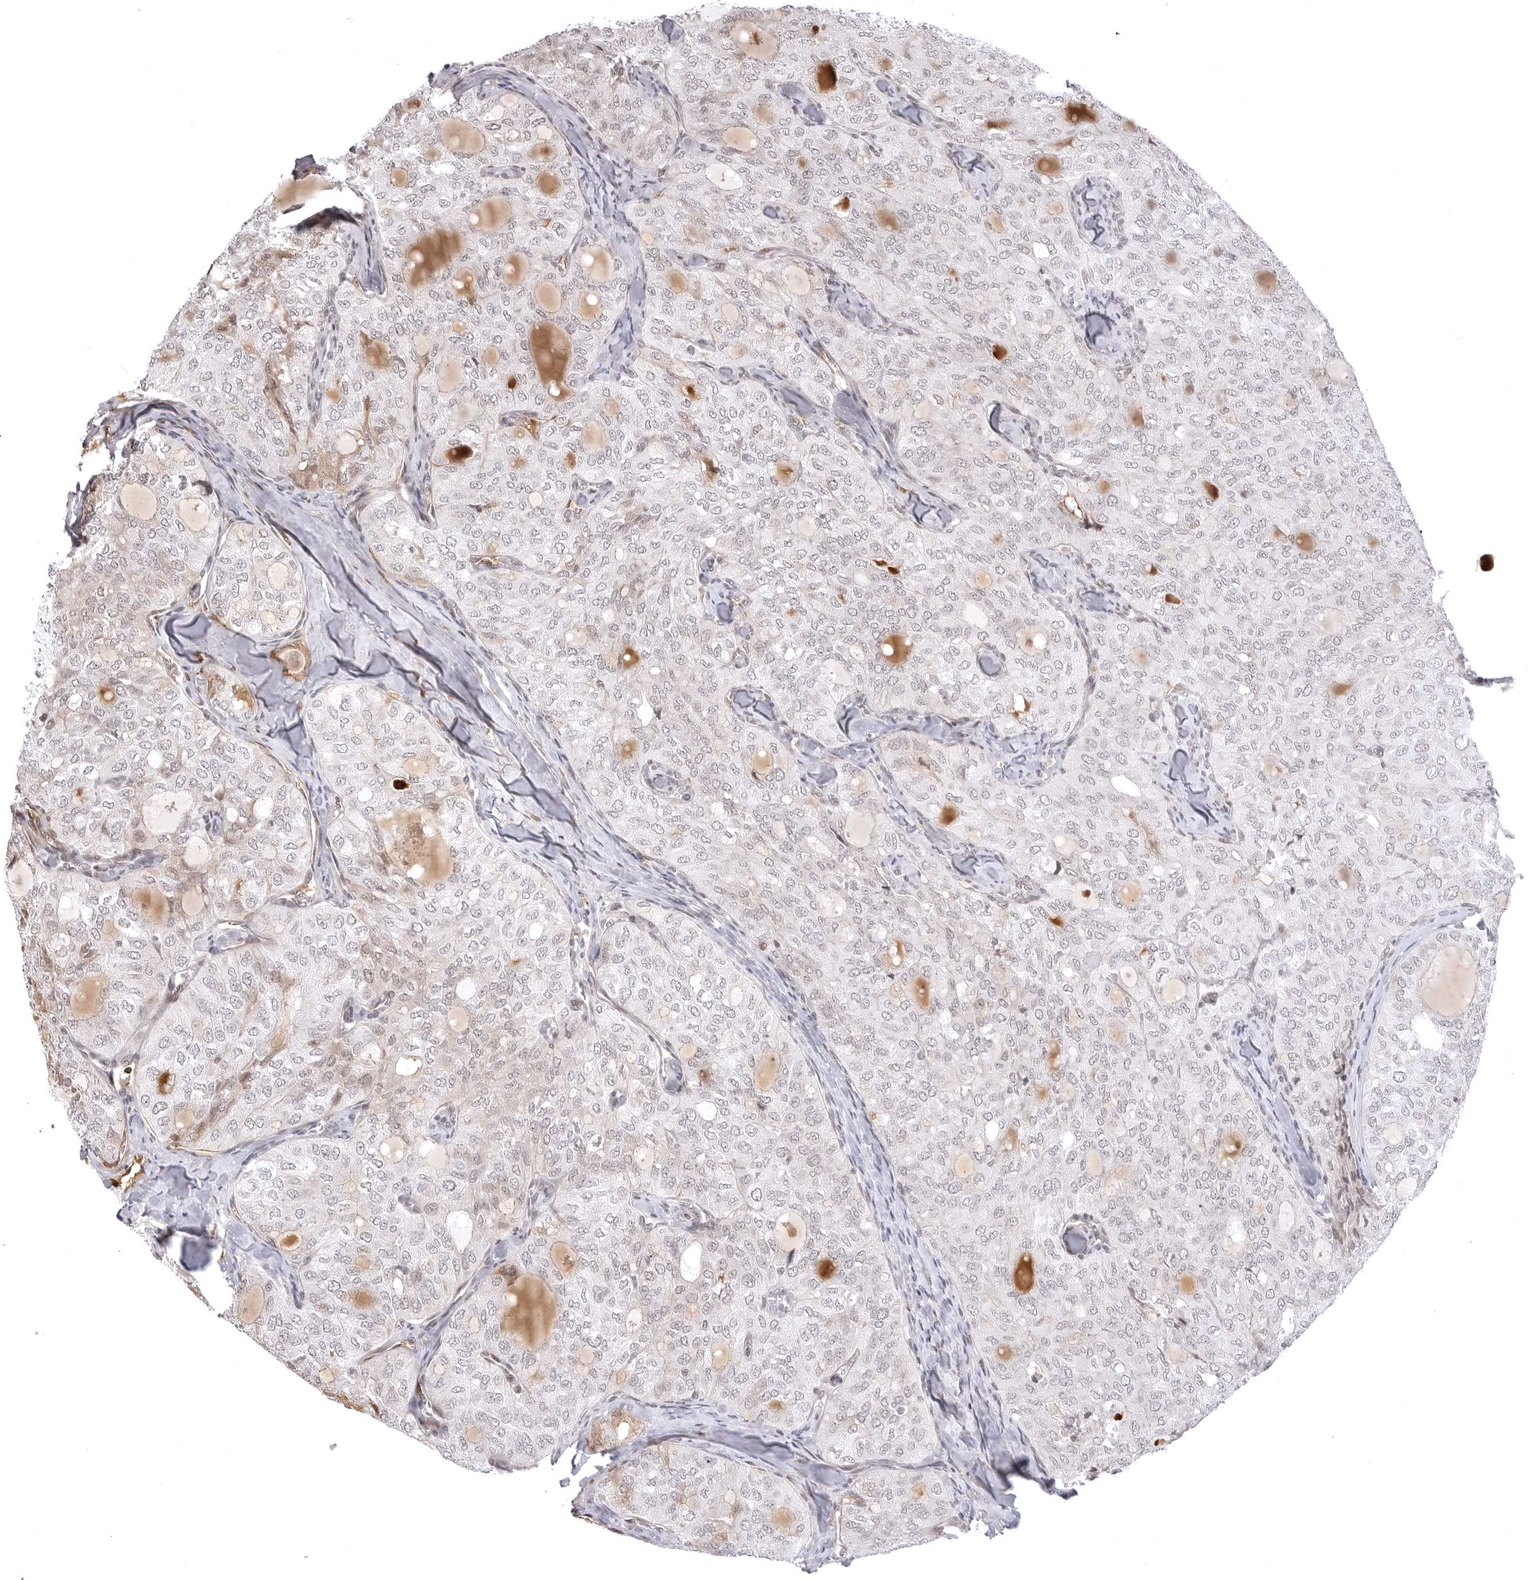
{"staining": {"intensity": "moderate", "quantity": "<25%", "location": "cytoplasmic/membranous"}, "tissue": "thyroid cancer", "cell_type": "Tumor cells", "image_type": "cancer", "snomed": [{"axis": "morphology", "description": "Follicular adenoma carcinoma, NOS"}, {"axis": "topography", "description": "Thyroid gland"}], "caption": "Immunohistochemistry (IHC) image of thyroid cancer (follicular adenoma carcinoma) stained for a protein (brown), which exhibits low levels of moderate cytoplasmic/membranous expression in approximately <25% of tumor cells.", "gene": "PHF3", "patient": {"sex": "male", "age": 75}}